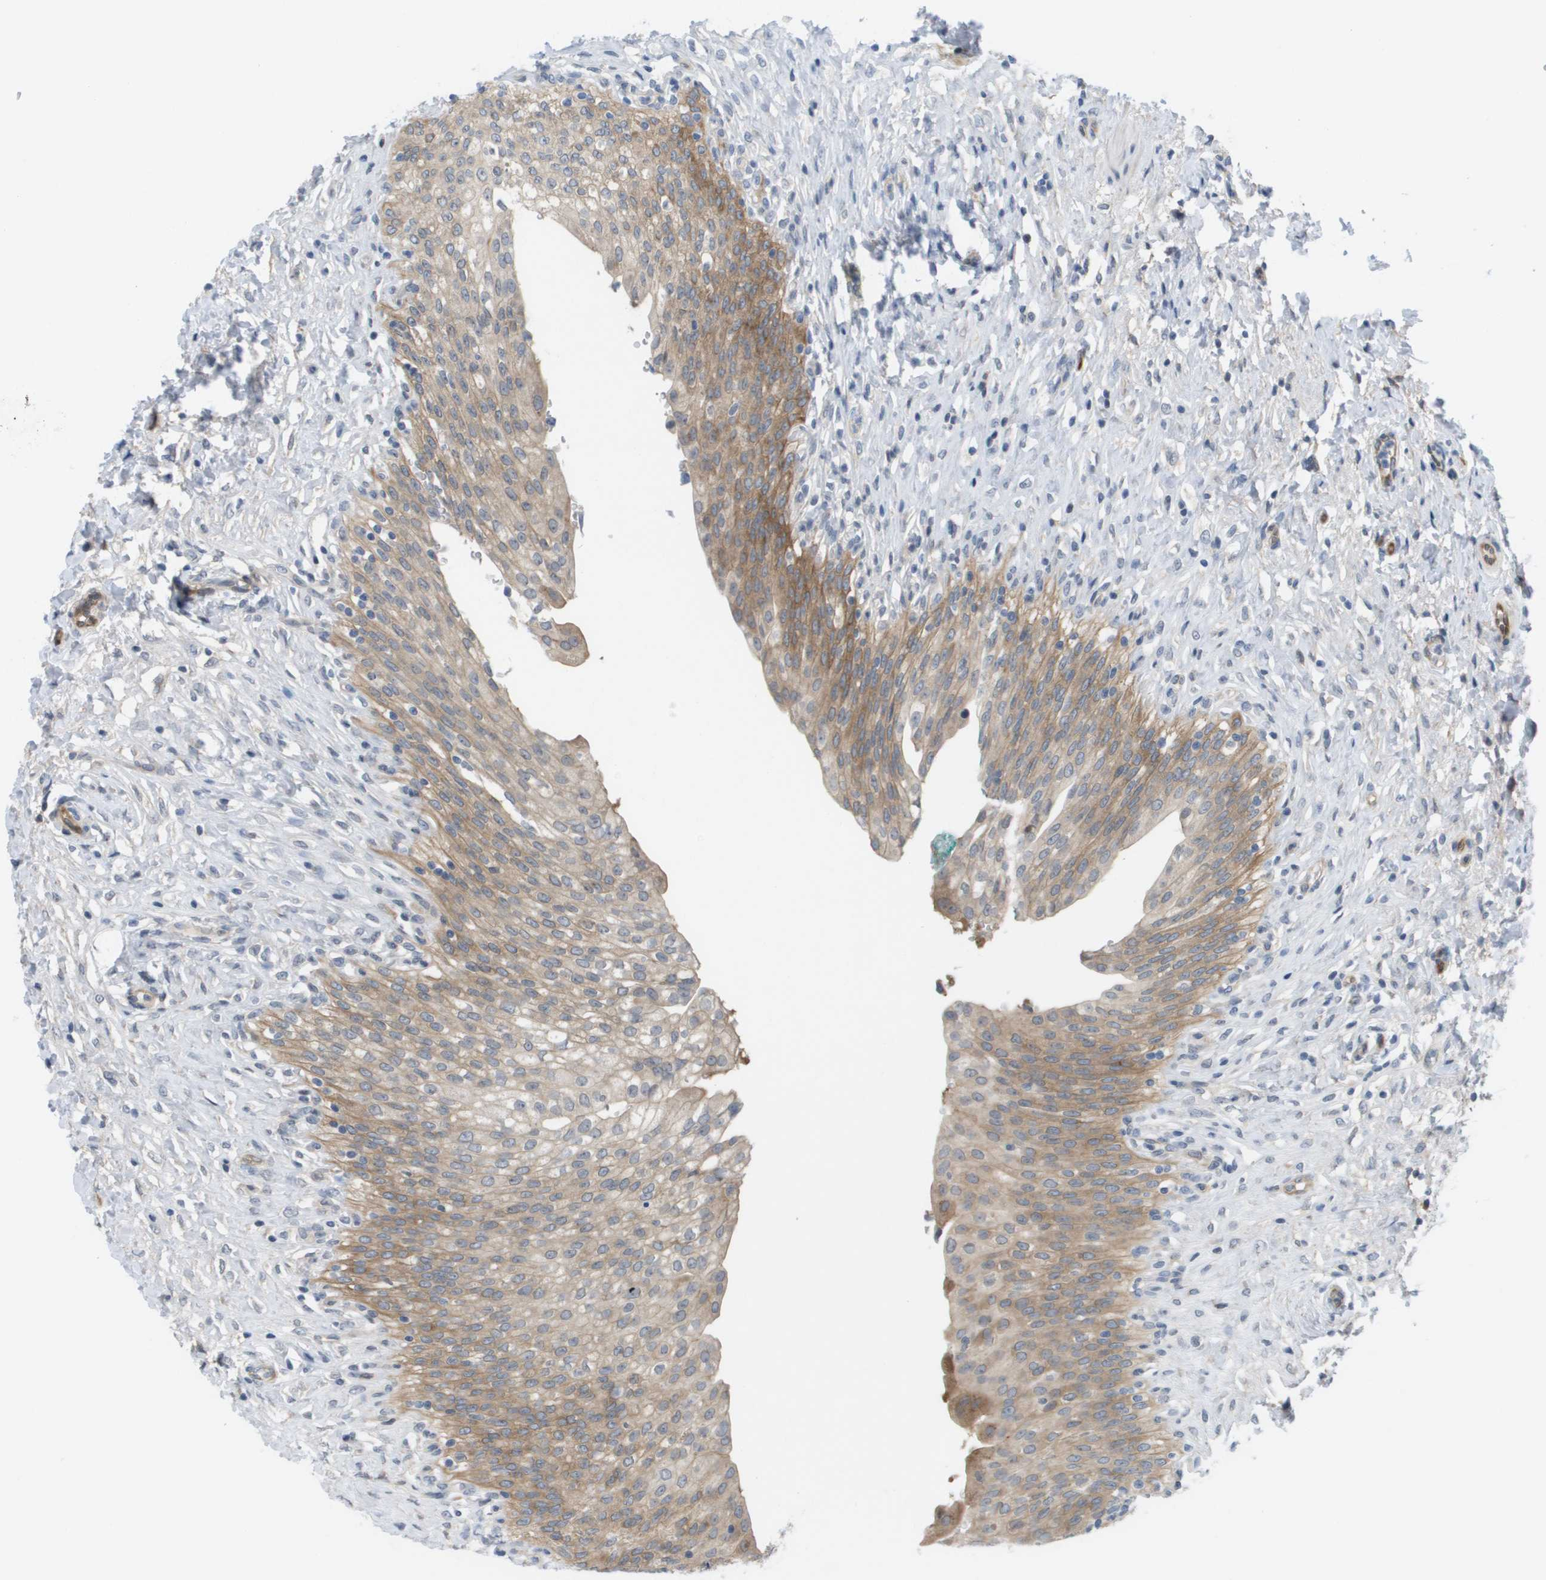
{"staining": {"intensity": "moderate", "quantity": ">75%", "location": "cytoplasmic/membranous"}, "tissue": "urinary bladder", "cell_type": "Urothelial cells", "image_type": "normal", "snomed": [{"axis": "morphology", "description": "Urothelial carcinoma, High grade"}, {"axis": "topography", "description": "Urinary bladder"}], "caption": "High-power microscopy captured an immunohistochemistry (IHC) image of unremarkable urinary bladder, revealing moderate cytoplasmic/membranous staining in about >75% of urothelial cells. The staining was performed using DAB, with brown indicating positive protein expression. Nuclei are stained blue with hematoxylin.", "gene": "MARCHF8", "patient": {"sex": "male", "age": 46}}